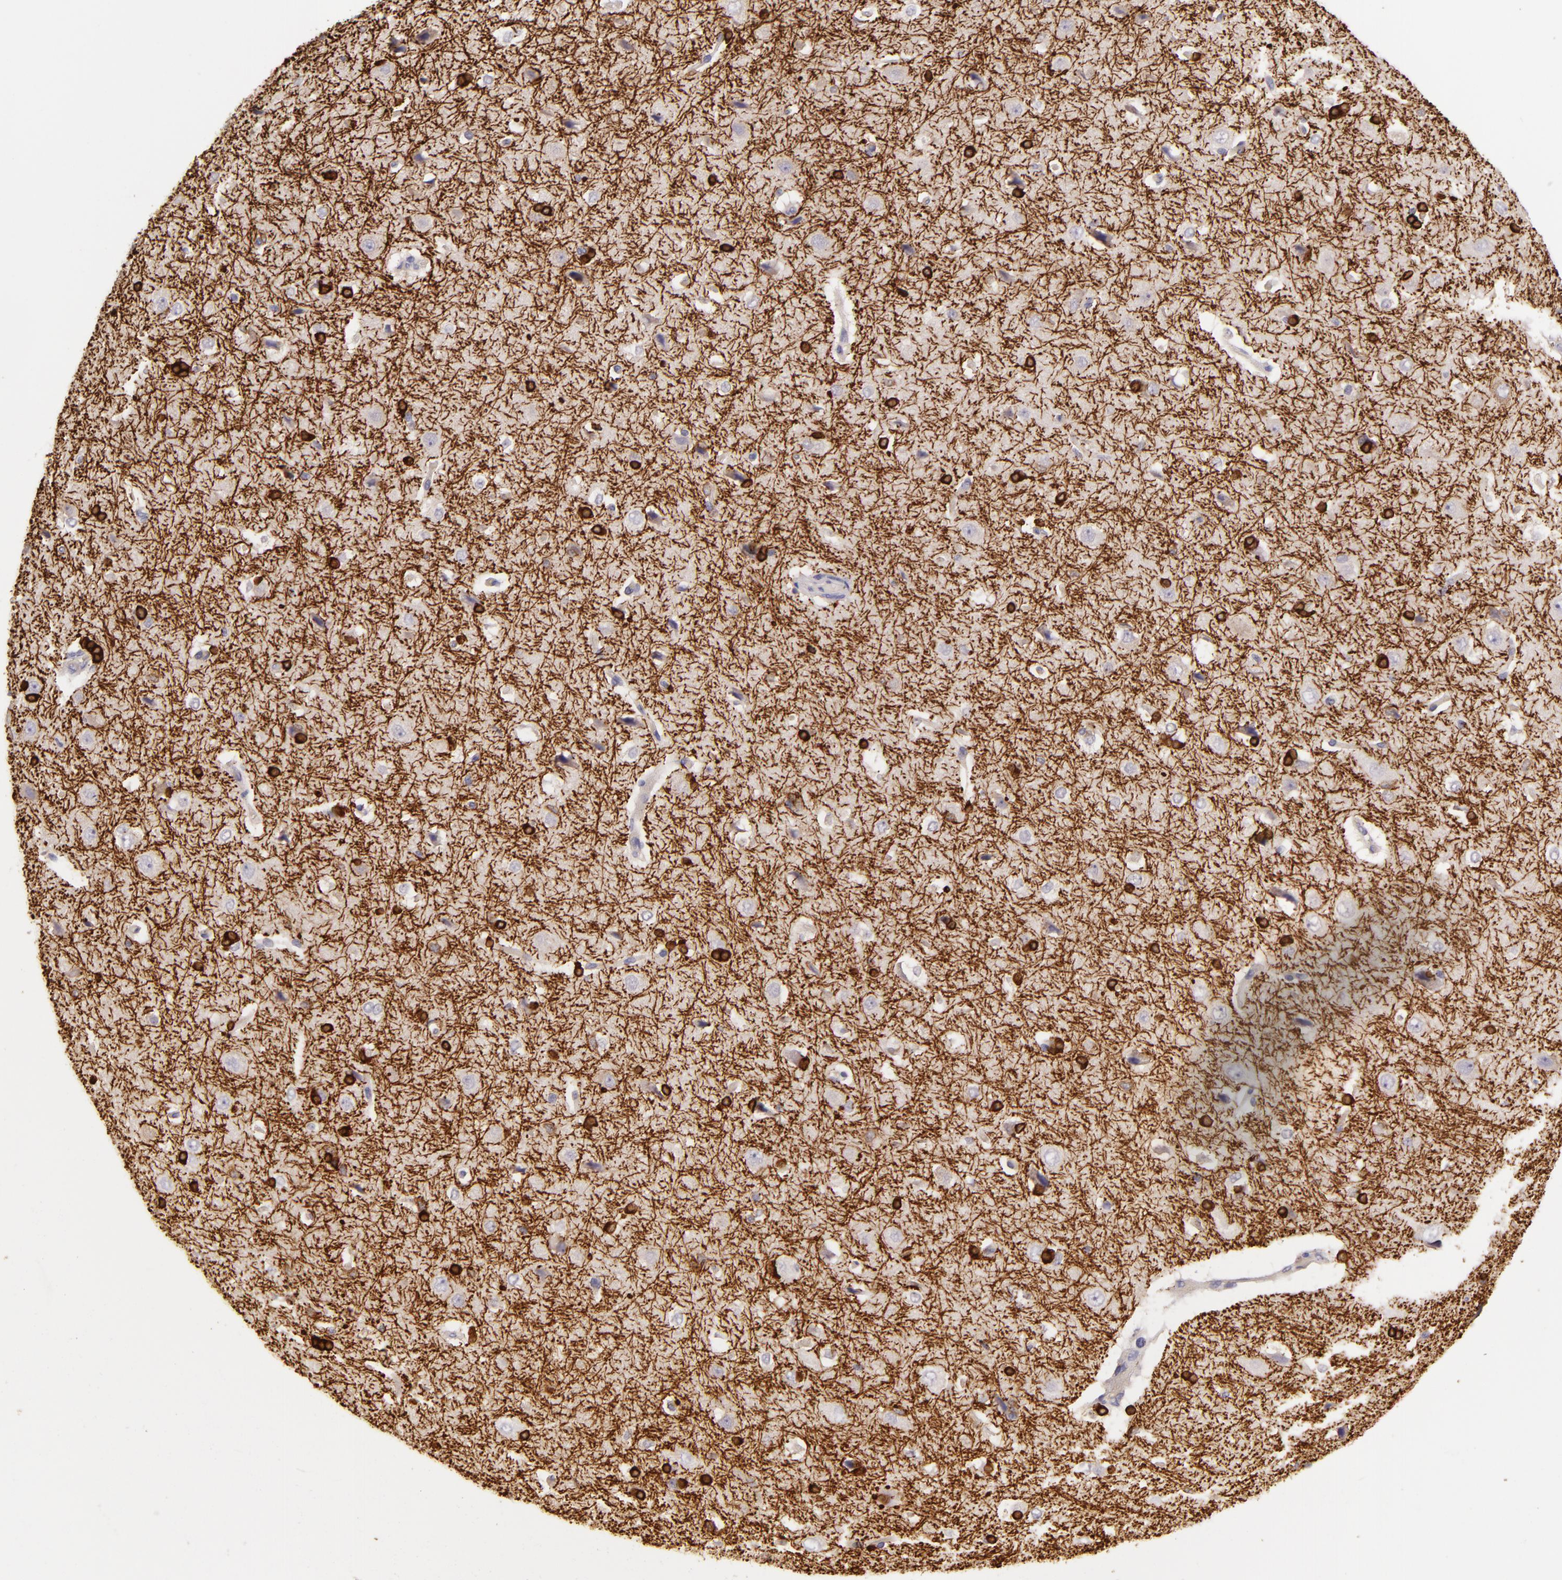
{"staining": {"intensity": "negative", "quantity": "none", "location": "none"}, "tissue": "cerebral cortex", "cell_type": "Endothelial cells", "image_type": "normal", "snomed": [{"axis": "morphology", "description": "Normal tissue, NOS"}, {"axis": "topography", "description": "Cerebral cortex"}], "caption": "DAB (3,3'-diaminobenzidine) immunohistochemical staining of unremarkable human cerebral cortex displays no significant staining in endothelial cells. (DAB IHC visualized using brightfield microscopy, high magnification).", "gene": "ZC3H7B", "patient": {"sex": "female", "age": 45}}